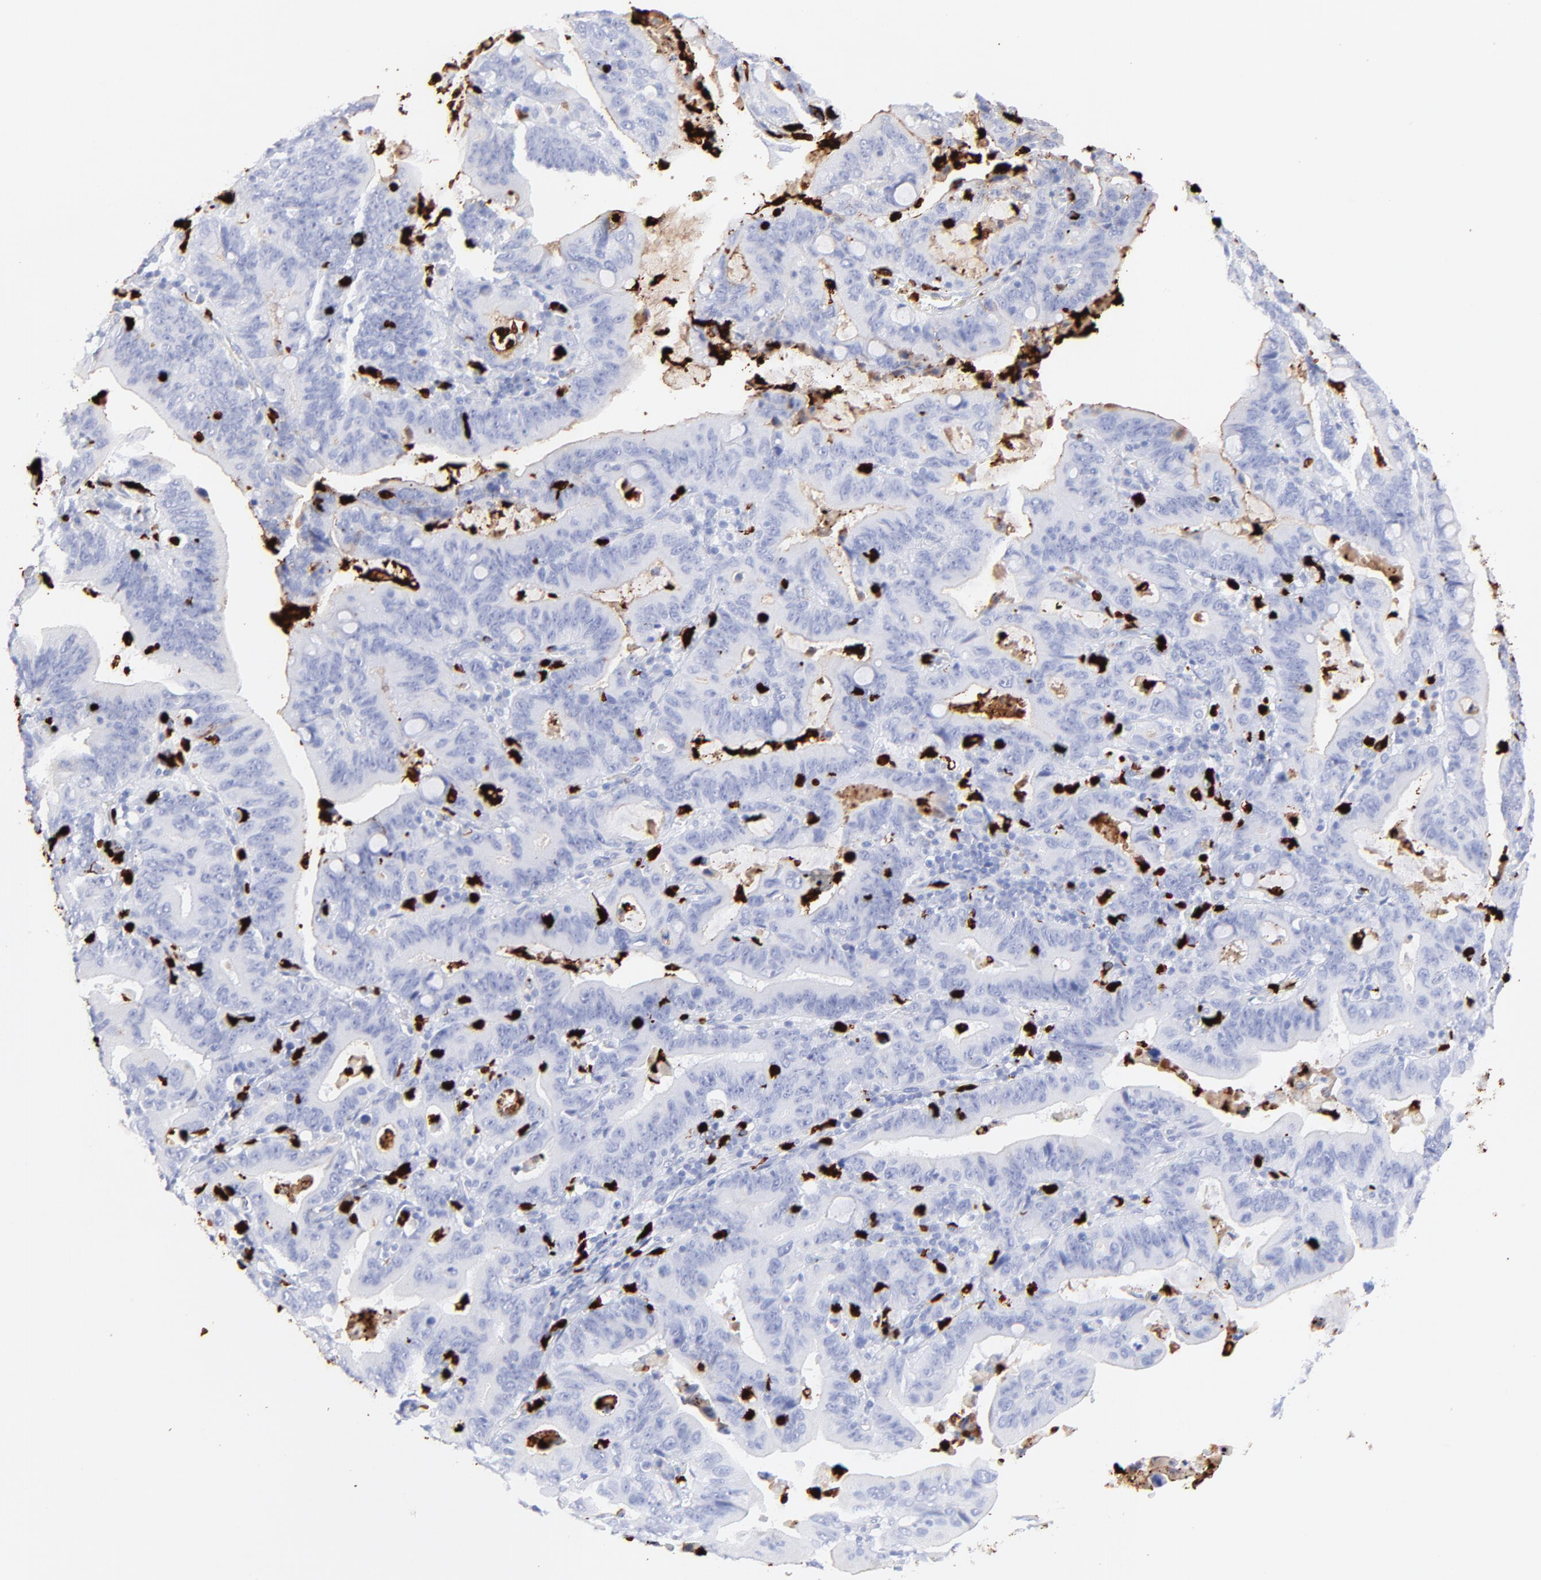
{"staining": {"intensity": "negative", "quantity": "none", "location": "none"}, "tissue": "stomach cancer", "cell_type": "Tumor cells", "image_type": "cancer", "snomed": [{"axis": "morphology", "description": "Adenocarcinoma, NOS"}, {"axis": "topography", "description": "Stomach, upper"}], "caption": "Human stomach cancer (adenocarcinoma) stained for a protein using immunohistochemistry shows no expression in tumor cells.", "gene": "S100A12", "patient": {"sex": "male", "age": 63}}